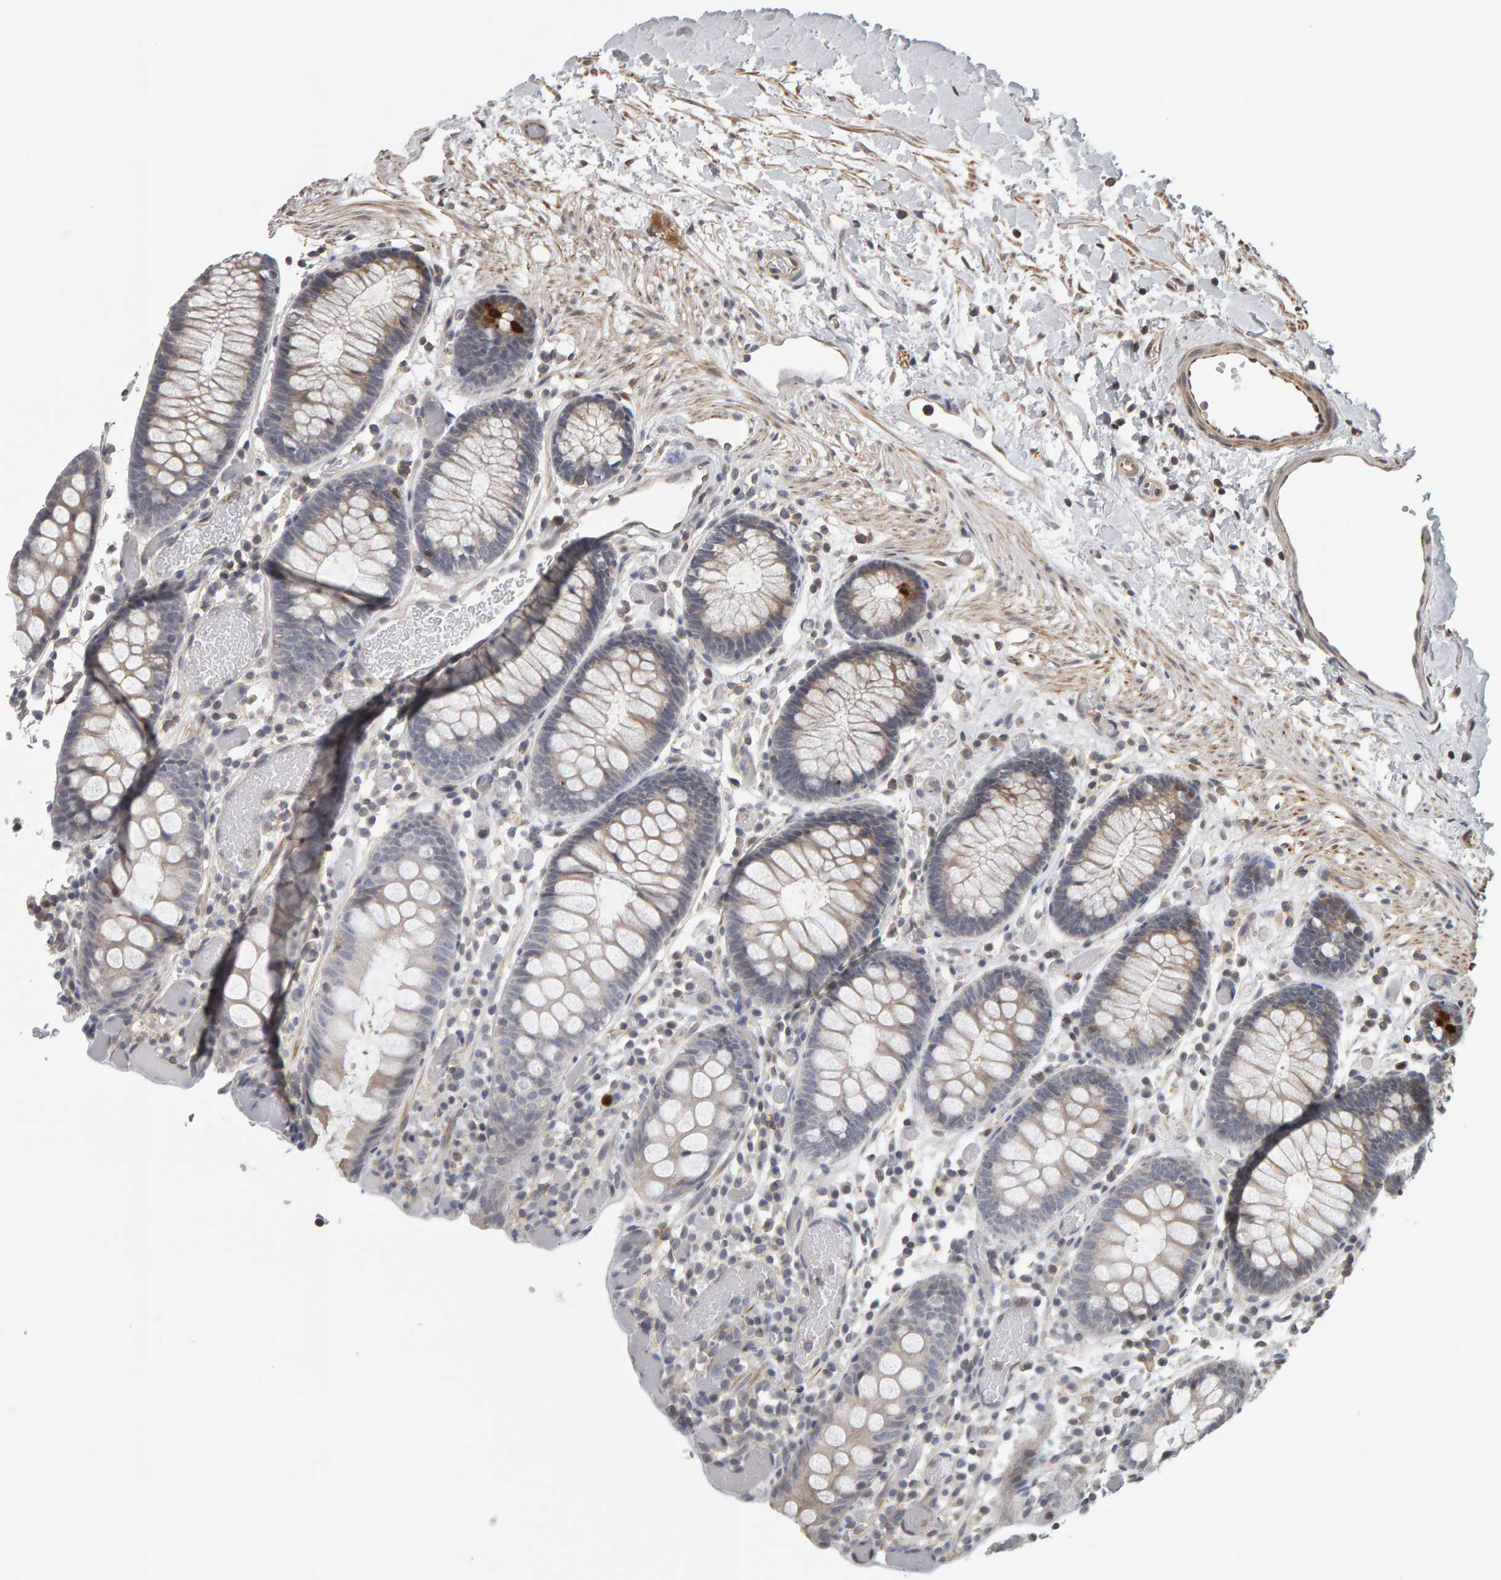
{"staining": {"intensity": "moderate", "quantity": "25%-75%", "location": "cytoplasmic/membranous"}, "tissue": "colon", "cell_type": "Endothelial cells", "image_type": "normal", "snomed": [{"axis": "morphology", "description": "Normal tissue, NOS"}, {"axis": "topography", "description": "Colon"}], "caption": "This histopathology image reveals immunohistochemistry (IHC) staining of normal human colon, with medium moderate cytoplasmic/membranous positivity in approximately 25%-75% of endothelial cells.", "gene": "TEFM", "patient": {"sex": "male", "age": 14}}